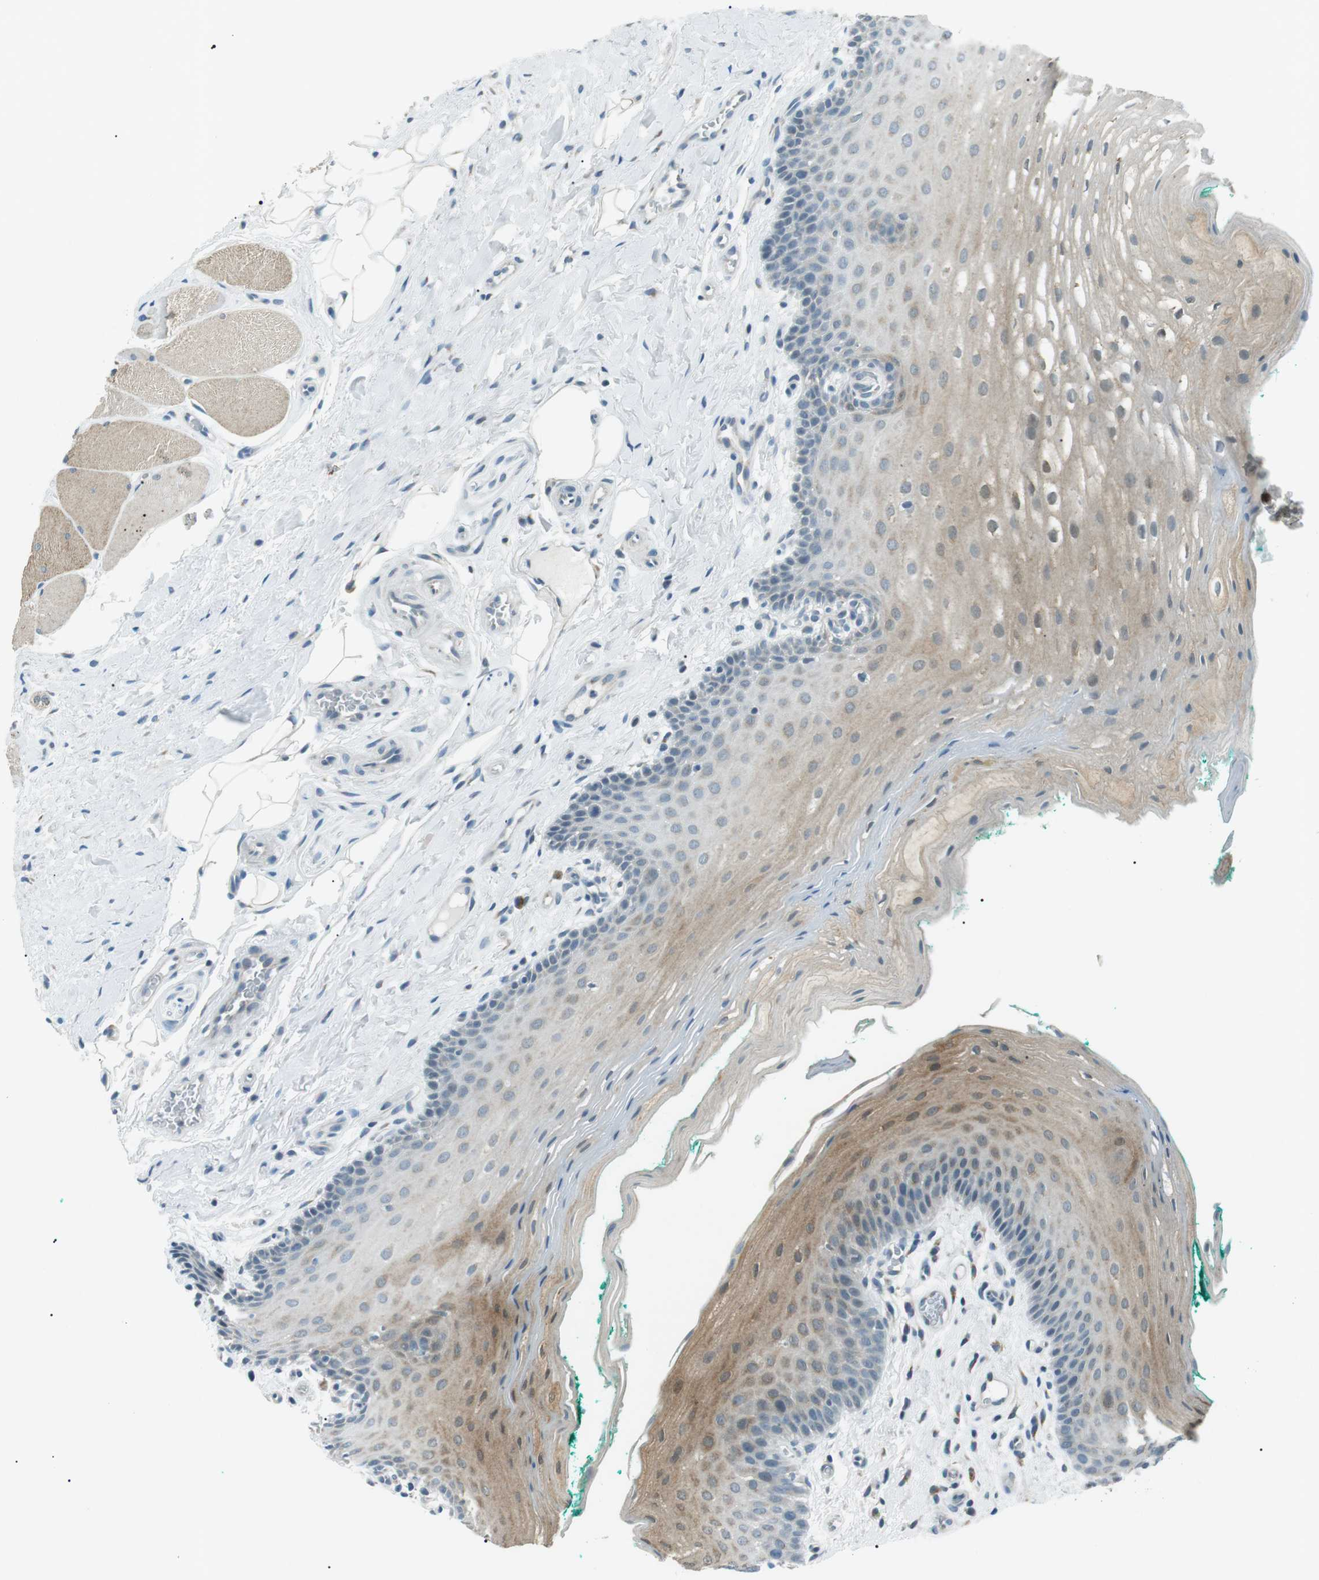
{"staining": {"intensity": "weak", "quantity": "25%-75%", "location": "cytoplasmic/membranous"}, "tissue": "oral mucosa", "cell_type": "Squamous epithelial cells", "image_type": "normal", "snomed": [{"axis": "morphology", "description": "Normal tissue, NOS"}, {"axis": "topography", "description": "Oral tissue"}], "caption": "Unremarkable oral mucosa was stained to show a protein in brown. There is low levels of weak cytoplasmic/membranous expression in approximately 25%-75% of squamous epithelial cells. The staining is performed using DAB brown chromogen to label protein expression. The nuclei are counter-stained blue using hematoxylin.", "gene": "ENSG00000289724", "patient": {"sex": "male", "age": 58}}